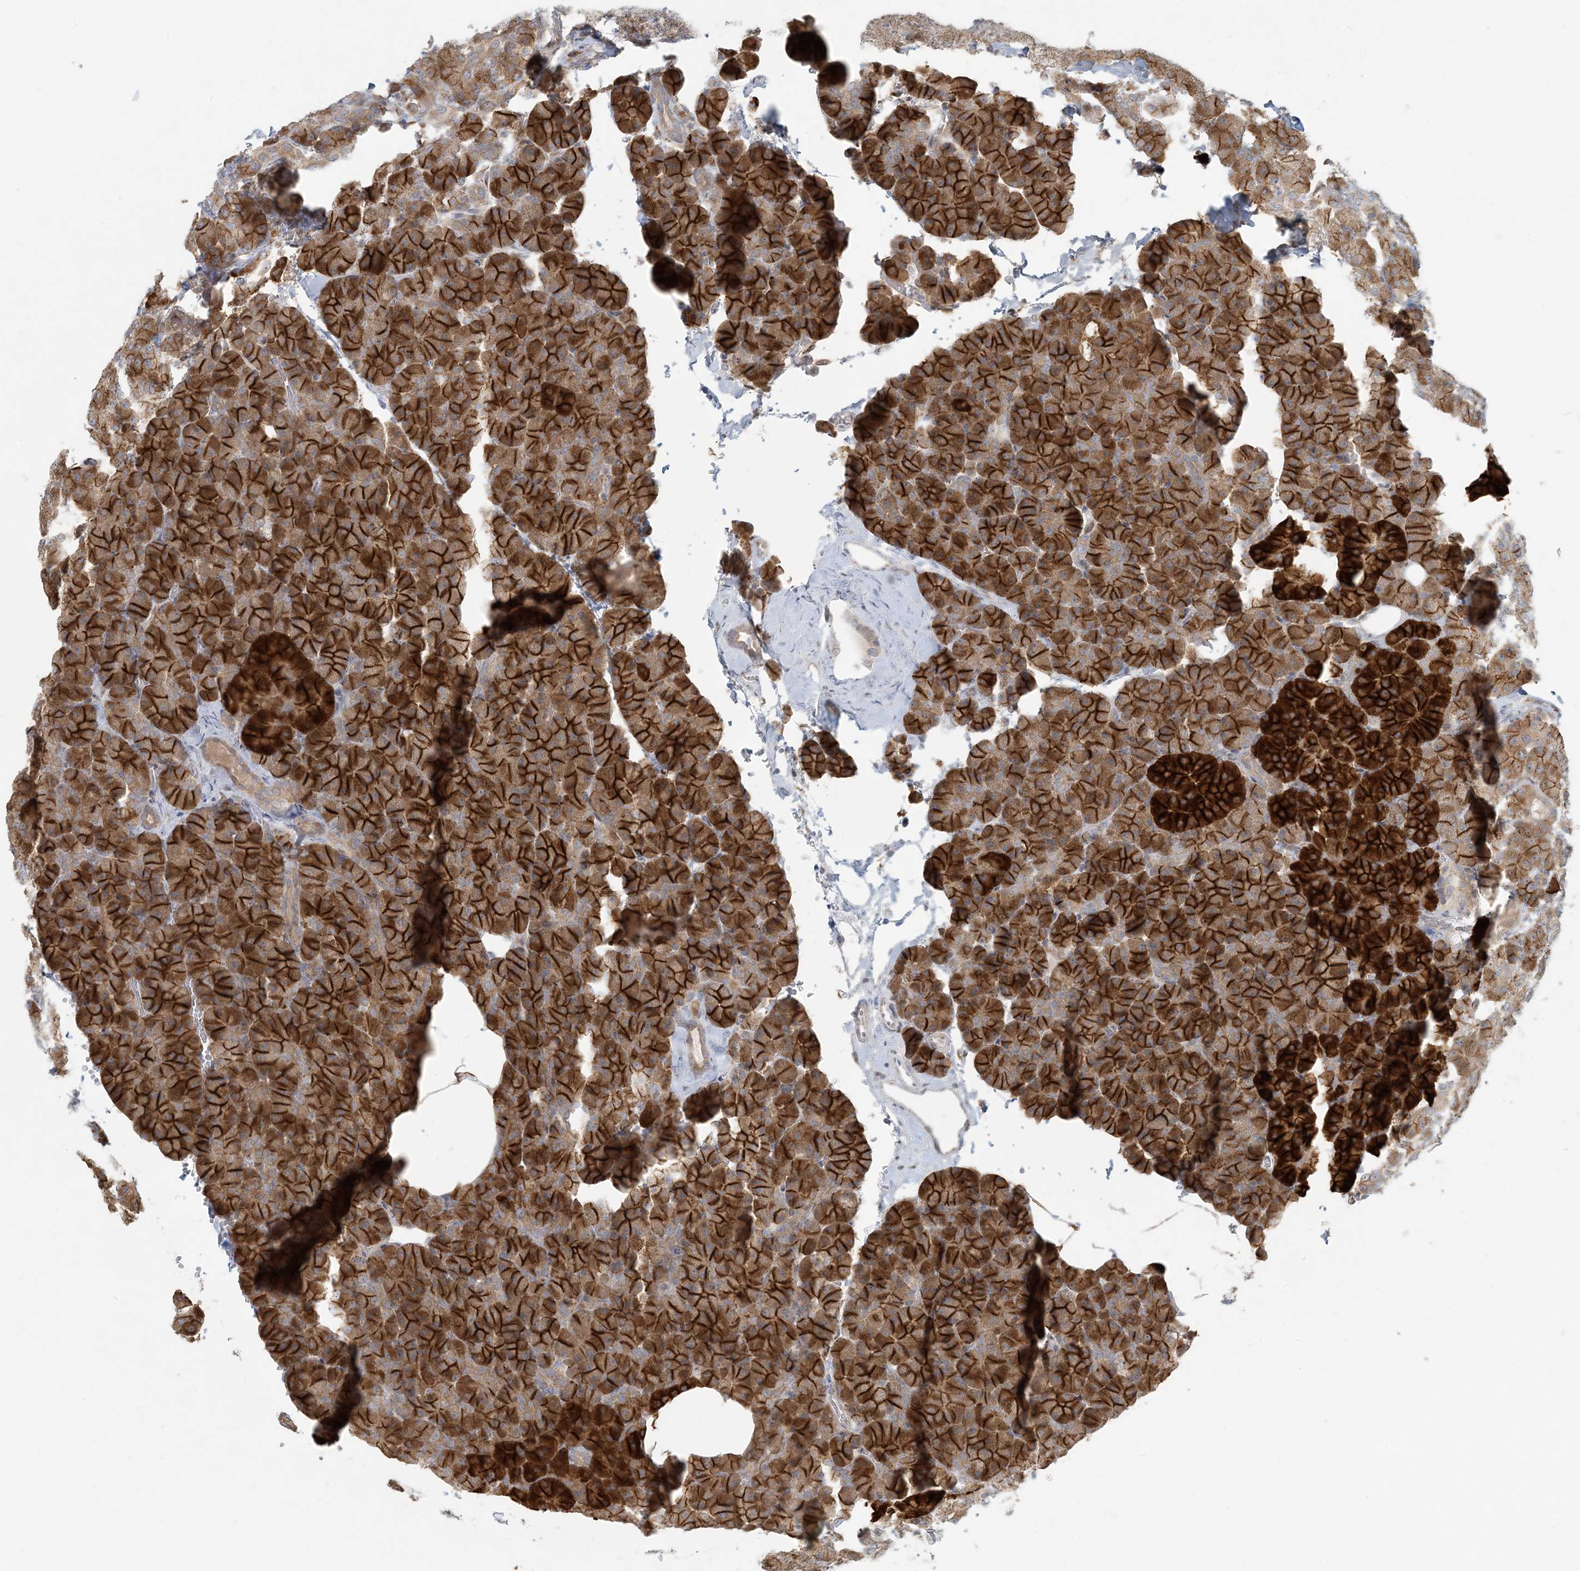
{"staining": {"intensity": "strong", "quantity": ">75%", "location": "cytoplasmic/membranous"}, "tissue": "pancreas", "cell_type": "Exocrine glandular cells", "image_type": "normal", "snomed": [{"axis": "morphology", "description": "Normal tissue, NOS"}, {"axis": "morphology", "description": "Carcinoid, malignant, NOS"}, {"axis": "topography", "description": "Pancreas"}], "caption": "Benign pancreas demonstrates strong cytoplasmic/membranous positivity in approximately >75% of exocrine glandular cells, visualized by immunohistochemistry.", "gene": "HACL1", "patient": {"sex": "female", "age": 35}}